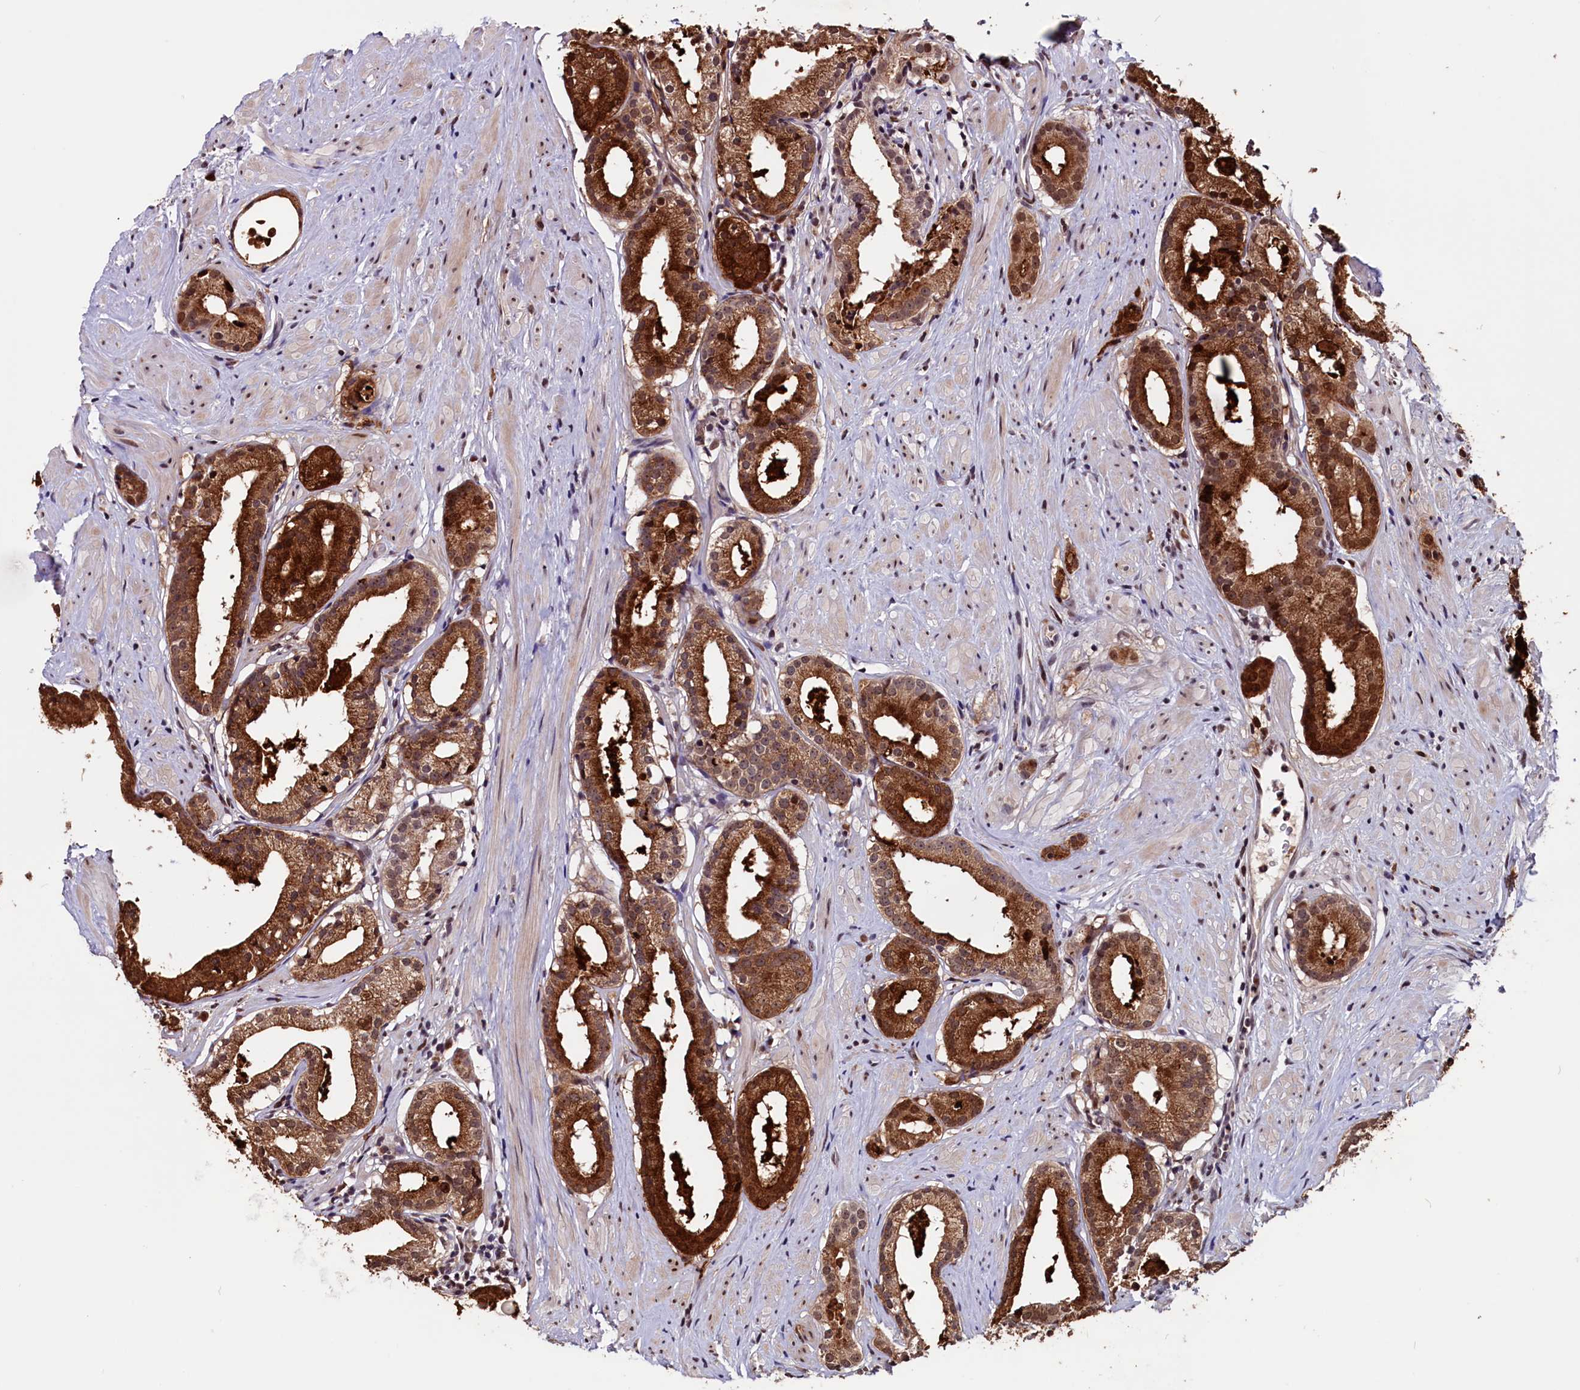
{"staining": {"intensity": "strong", "quantity": ">75%", "location": "cytoplasmic/membranous"}, "tissue": "prostate cancer", "cell_type": "Tumor cells", "image_type": "cancer", "snomed": [{"axis": "morphology", "description": "Adenocarcinoma, Low grade"}, {"axis": "topography", "description": "Prostate"}], "caption": "Tumor cells exhibit strong cytoplasmic/membranous staining in approximately >75% of cells in prostate cancer. (Stains: DAB in brown, nuclei in blue, Microscopy: brightfield microscopy at high magnification).", "gene": "RNMT", "patient": {"sex": "male", "age": 57}}